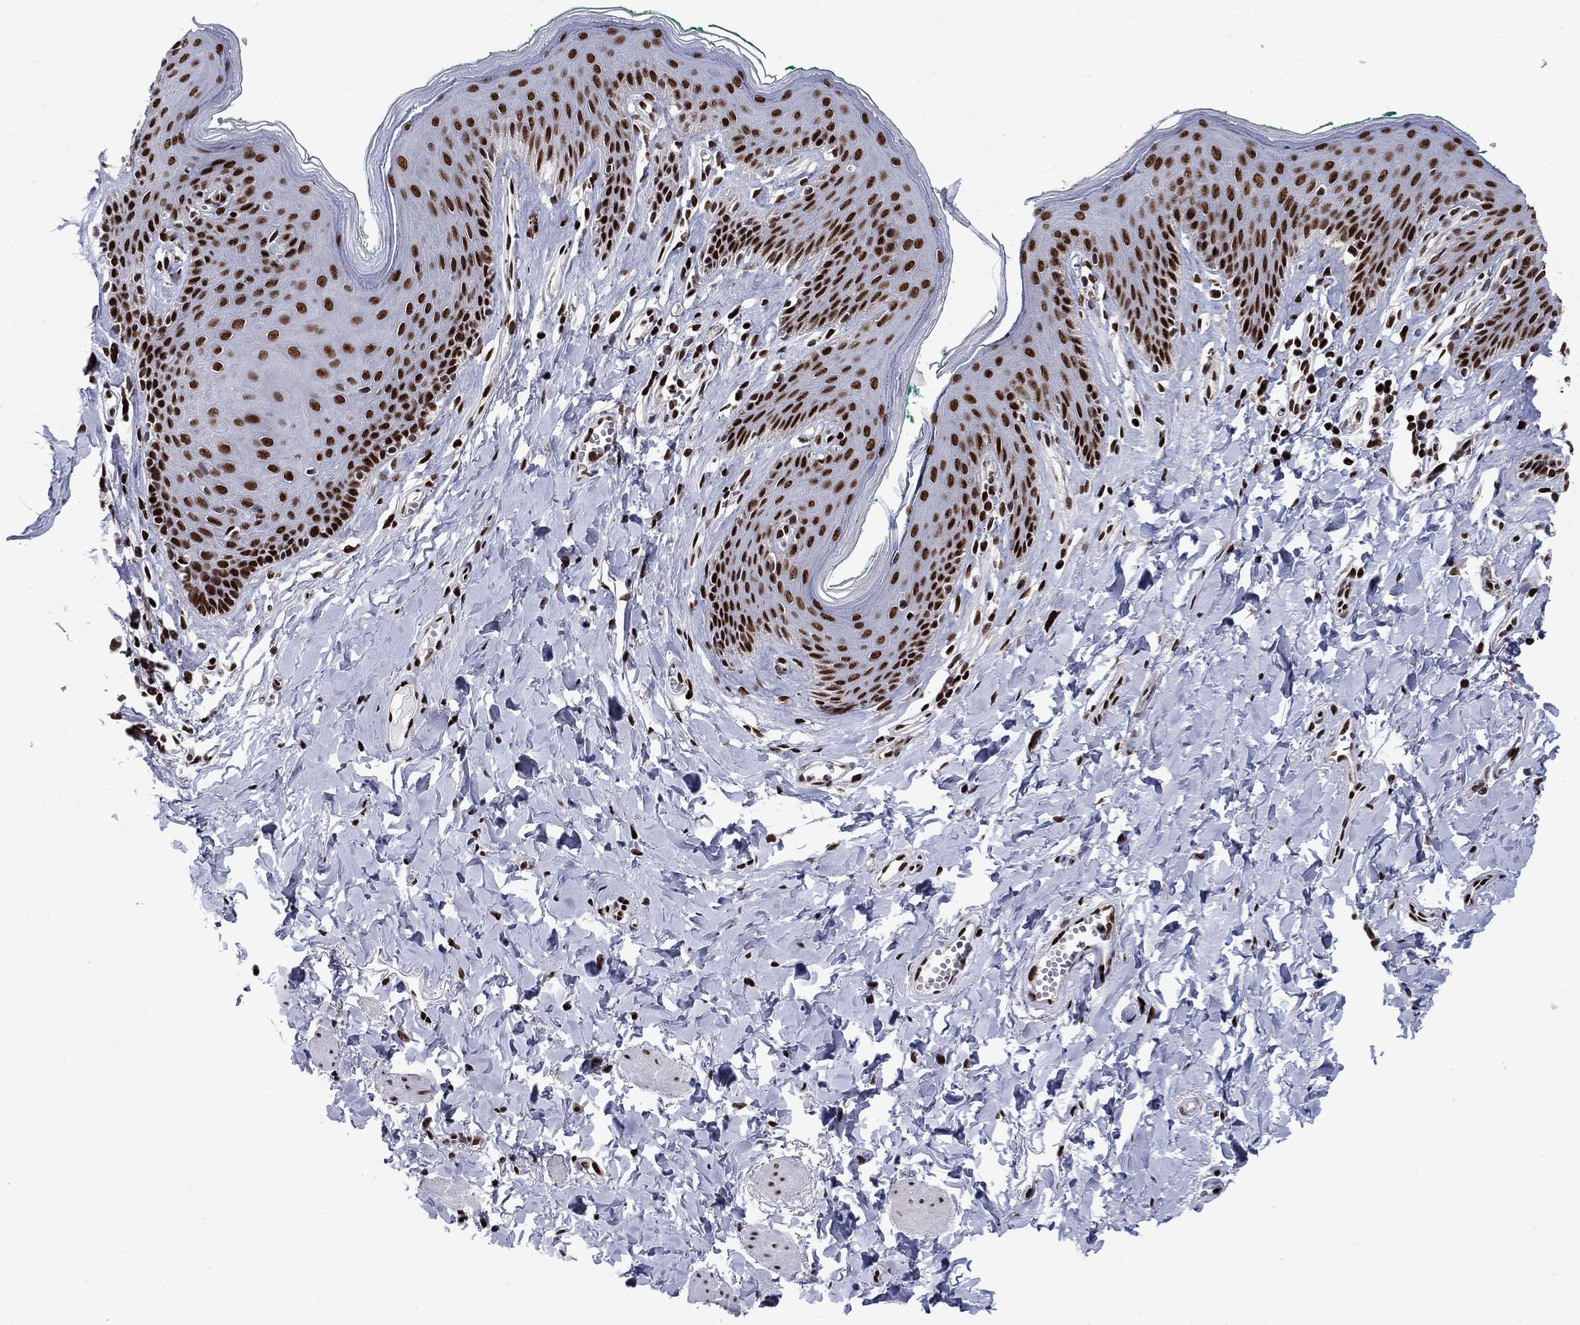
{"staining": {"intensity": "strong", "quantity": ">75%", "location": "nuclear"}, "tissue": "skin", "cell_type": "Epidermal cells", "image_type": "normal", "snomed": [{"axis": "morphology", "description": "Normal tissue, NOS"}, {"axis": "topography", "description": "Vulva"}], "caption": "Skin stained with immunohistochemistry (IHC) demonstrates strong nuclear expression in about >75% of epidermal cells. (DAB (3,3'-diaminobenzidine) IHC with brightfield microscopy, high magnification).", "gene": "RPRD1B", "patient": {"sex": "female", "age": 66}}